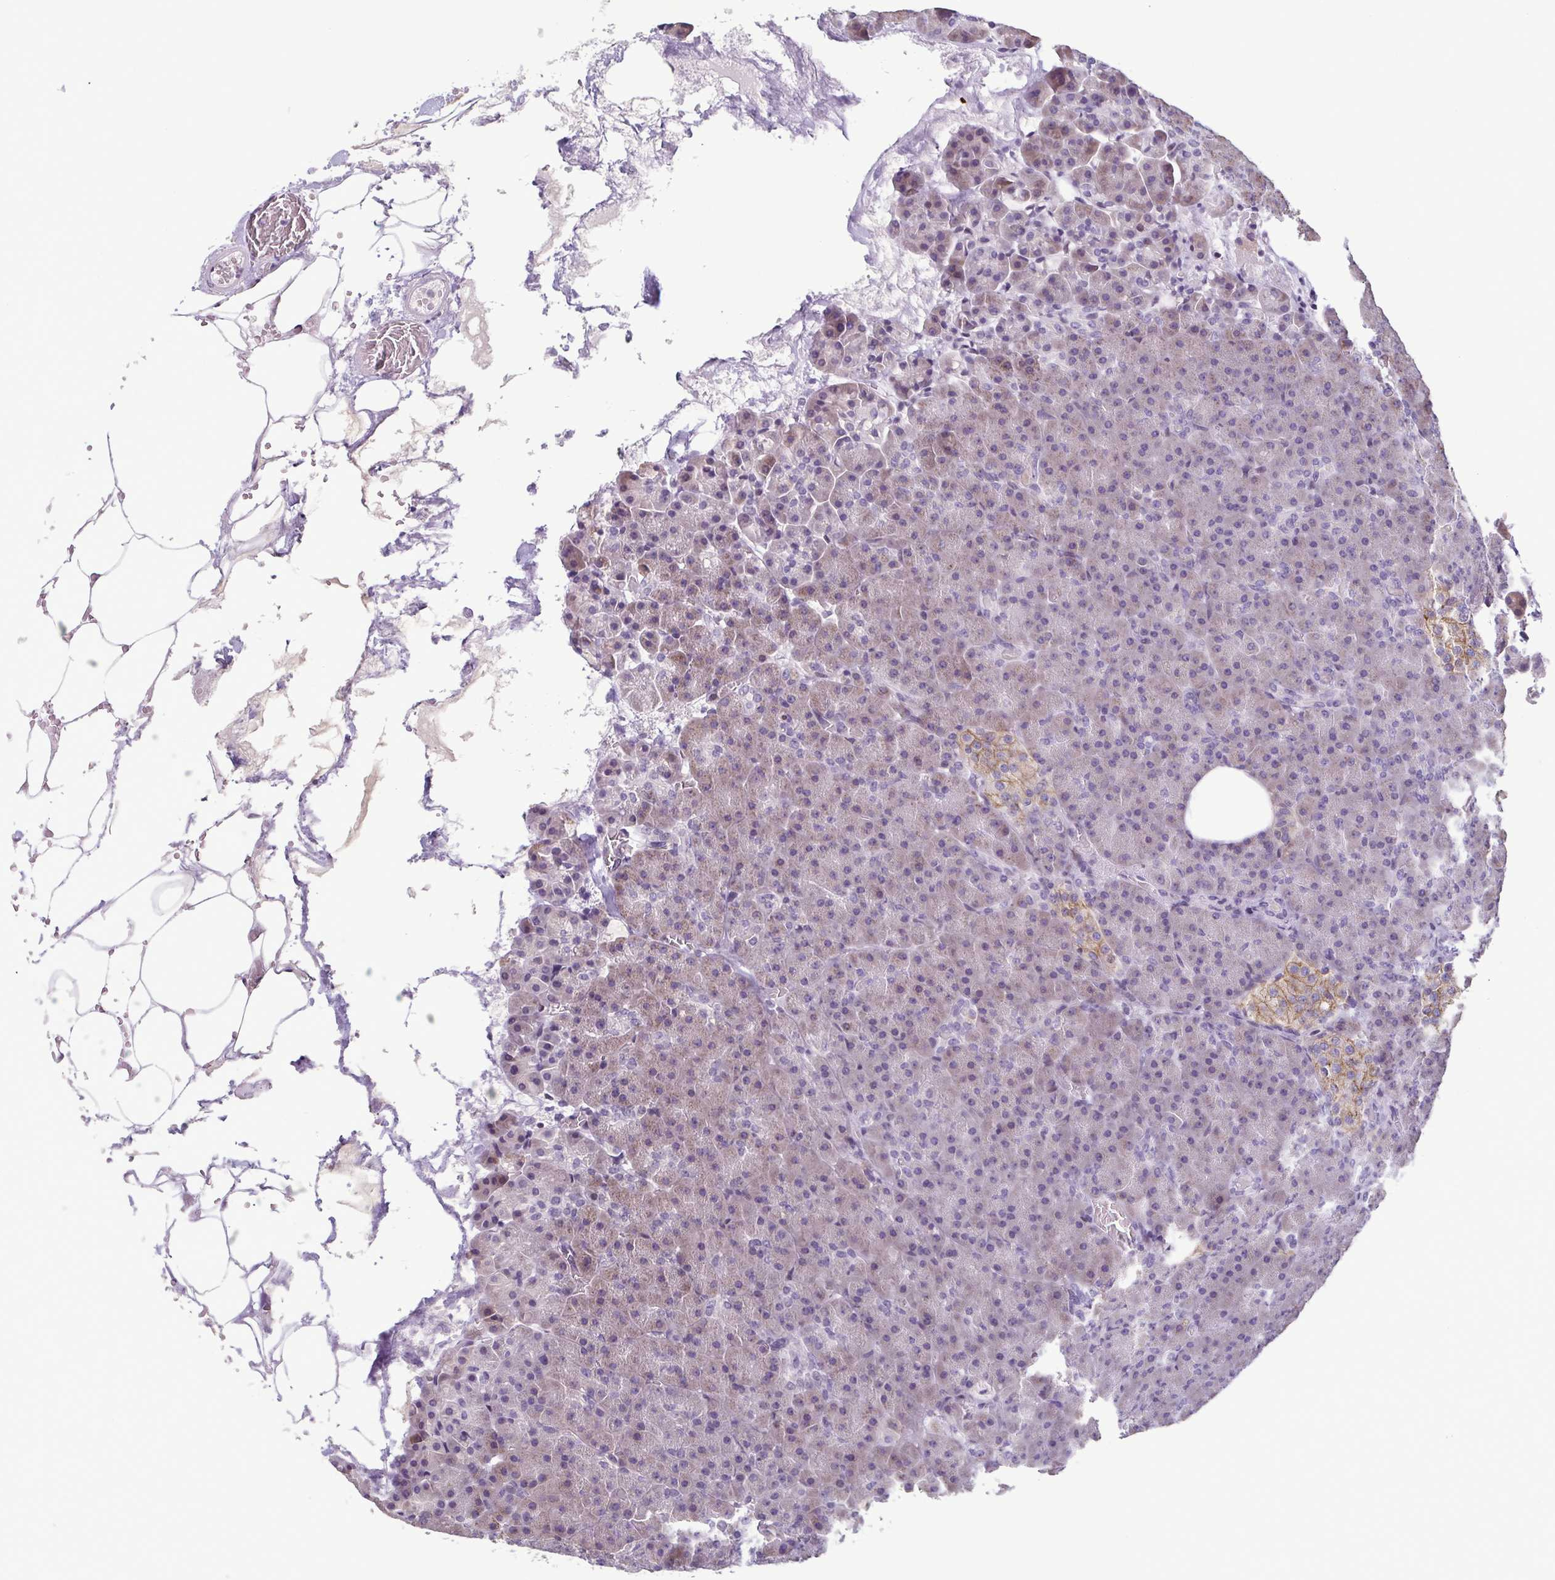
{"staining": {"intensity": "weak", "quantity": "25%-75%", "location": "cytoplasmic/membranous"}, "tissue": "pancreas", "cell_type": "Exocrine glandular cells", "image_type": "normal", "snomed": [{"axis": "morphology", "description": "Normal tissue, NOS"}, {"axis": "topography", "description": "Pancreas"}], "caption": "High-magnification brightfield microscopy of benign pancreas stained with DAB (3,3'-diaminobenzidine) (brown) and counterstained with hematoxylin (blue). exocrine glandular cells exhibit weak cytoplasmic/membranous staining is present in approximately25%-75% of cells.", "gene": "IRF1", "patient": {"sex": "female", "age": 74}}